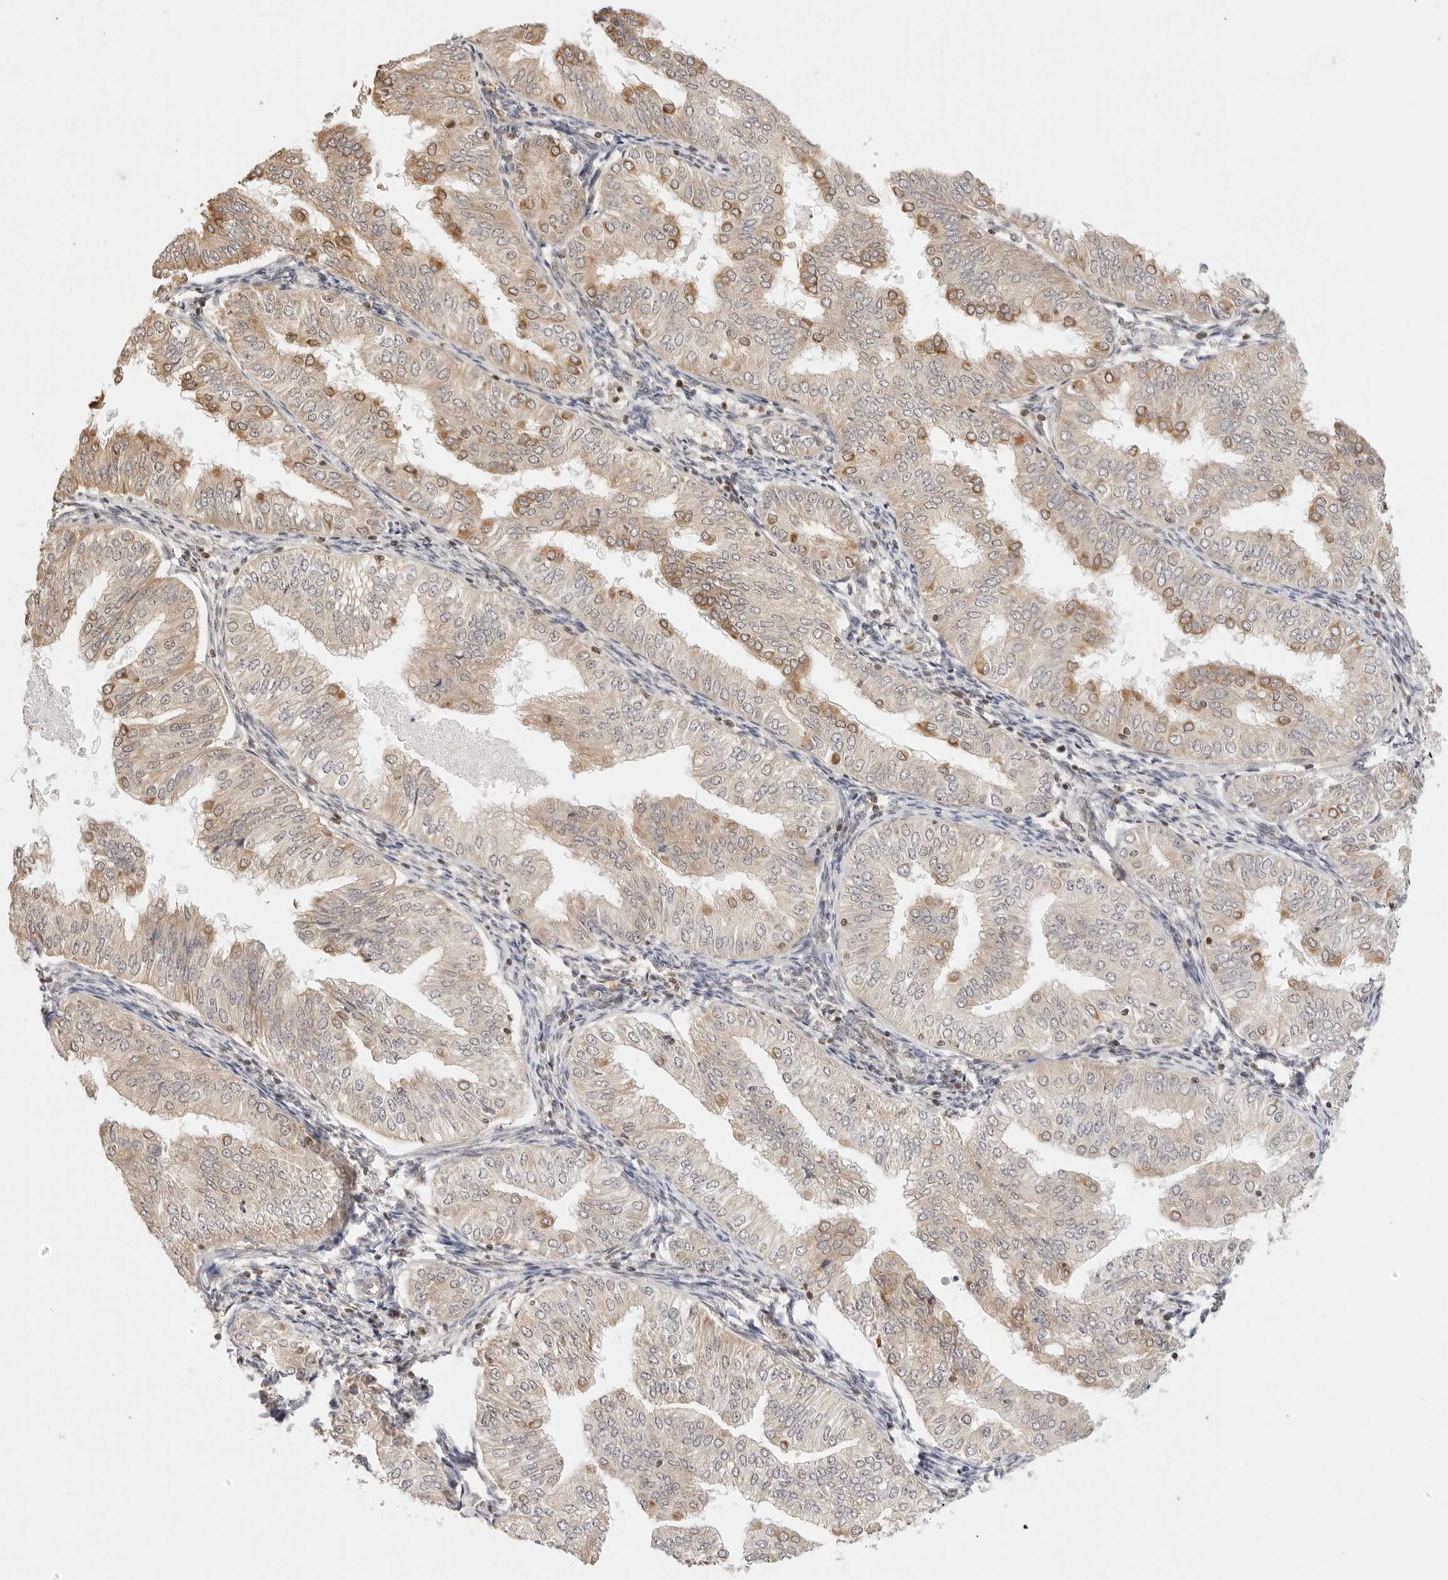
{"staining": {"intensity": "moderate", "quantity": "<25%", "location": "cytoplasmic/membranous"}, "tissue": "endometrial cancer", "cell_type": "Tumor cells", "image_type": "cancer", "snomed": [{"axis": "morphology", "description": "Normal tissue, NOS"}, {"axis": "morphology", "description": "Adenocarcinoma, NOS"}, {"axis": "topography", "description": "Endometrium"}], "caption": "The histopathology image shows a brown stain indicating the presence of a protein in the cytoplasmic/membranous of tumor cells in endometrial cancer.", "gene": "POLH", "patient": {"sex": "female", "age": 53}}